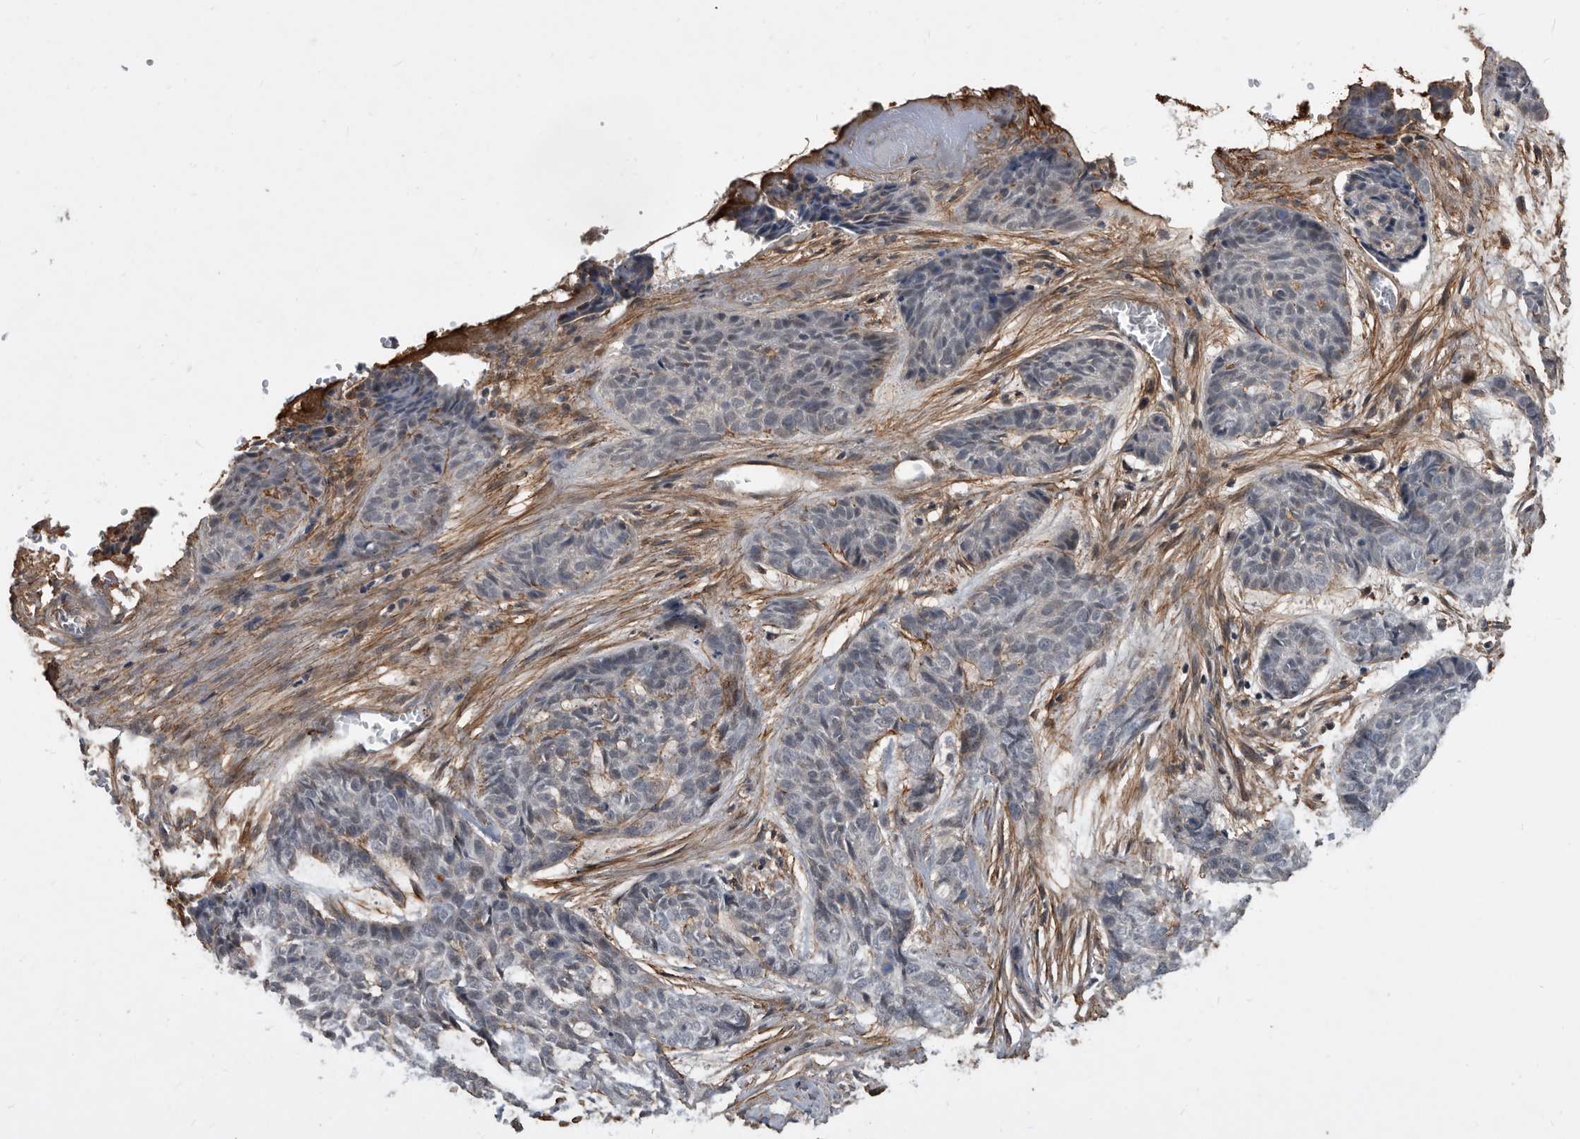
{"staining": {"intensity": "negative", "quantity": "none", "location": "none"}, "tissue": "skin cancer", "cell_type": "Tumor cells", "image_type": "cancer", "snomed": [{"axis": "morphology", "description": "Basal cell carcinoma"}, {"axis": "topography", "description": "Skin"}], "caption": "Skin cancer was stained to show a protein in brown. There is no significant staining in tumor cells. (Immunohistochemistry (ihc), brightfield microscopy, high magnification).", "gene": "PI15", "patient": {"sex": "female", "age": 64}}